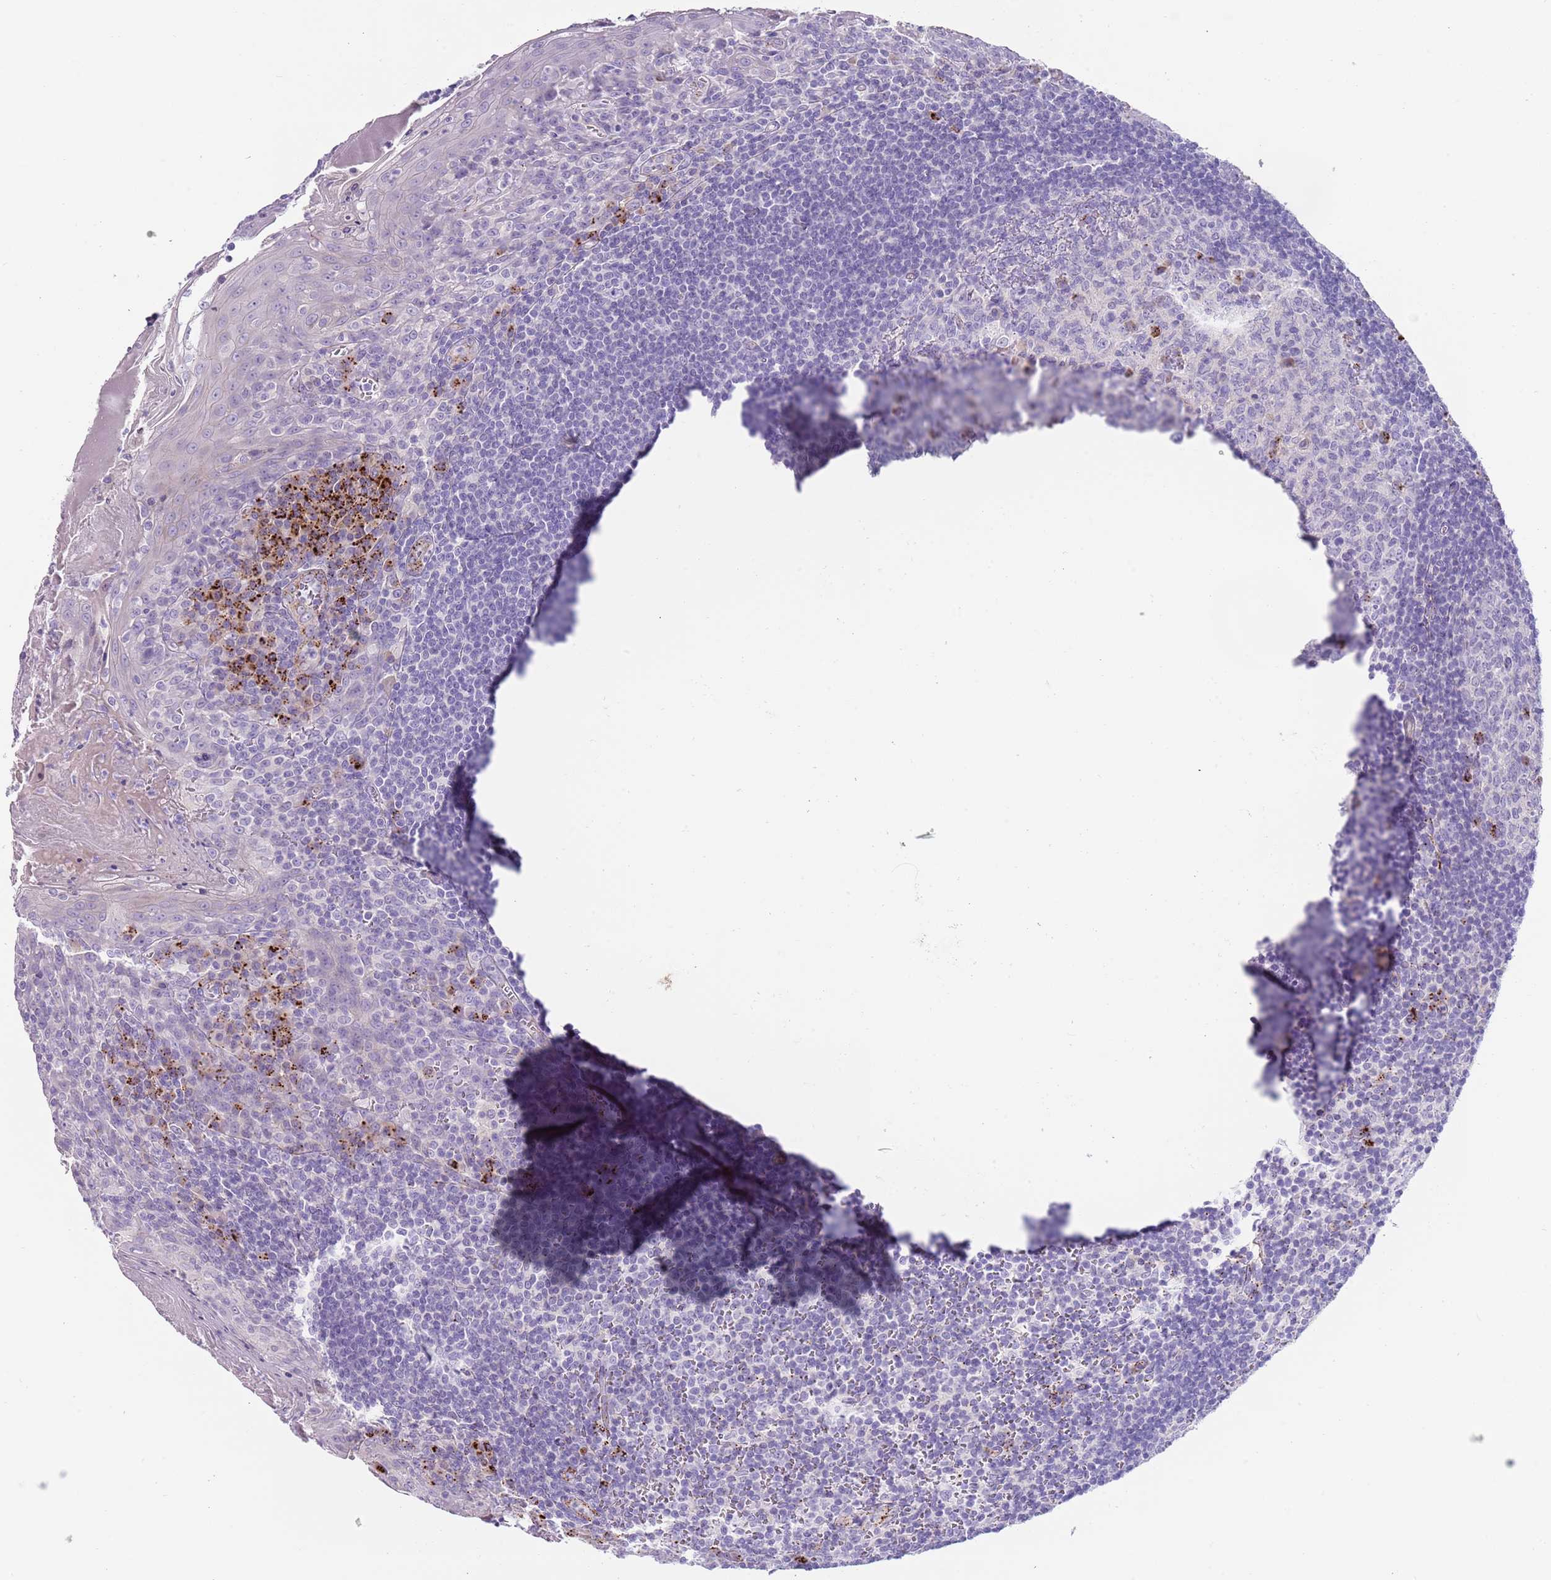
{"staining": {"intensity": "strong", "quantity": "<25%", "location": "cytoplasmic/membranous"}, "tissue": "tonsil", "cell_type": "Germinal center cells", "image_type": "normal", "snomed": [{"axis": "morphology", "description": "Normal tissue, NOS"}, {"axis": "topography", "description": "Tonsil"}], "caption": "Tonsil stained for a protein displays strong cytoplasmic/membranous positivity in germinal center cells. The protein of interest is shown in brown color, while the nuclei are stained blue.", "gene": "LRRN3", "patient": {"sex": "male", "age": 27}}